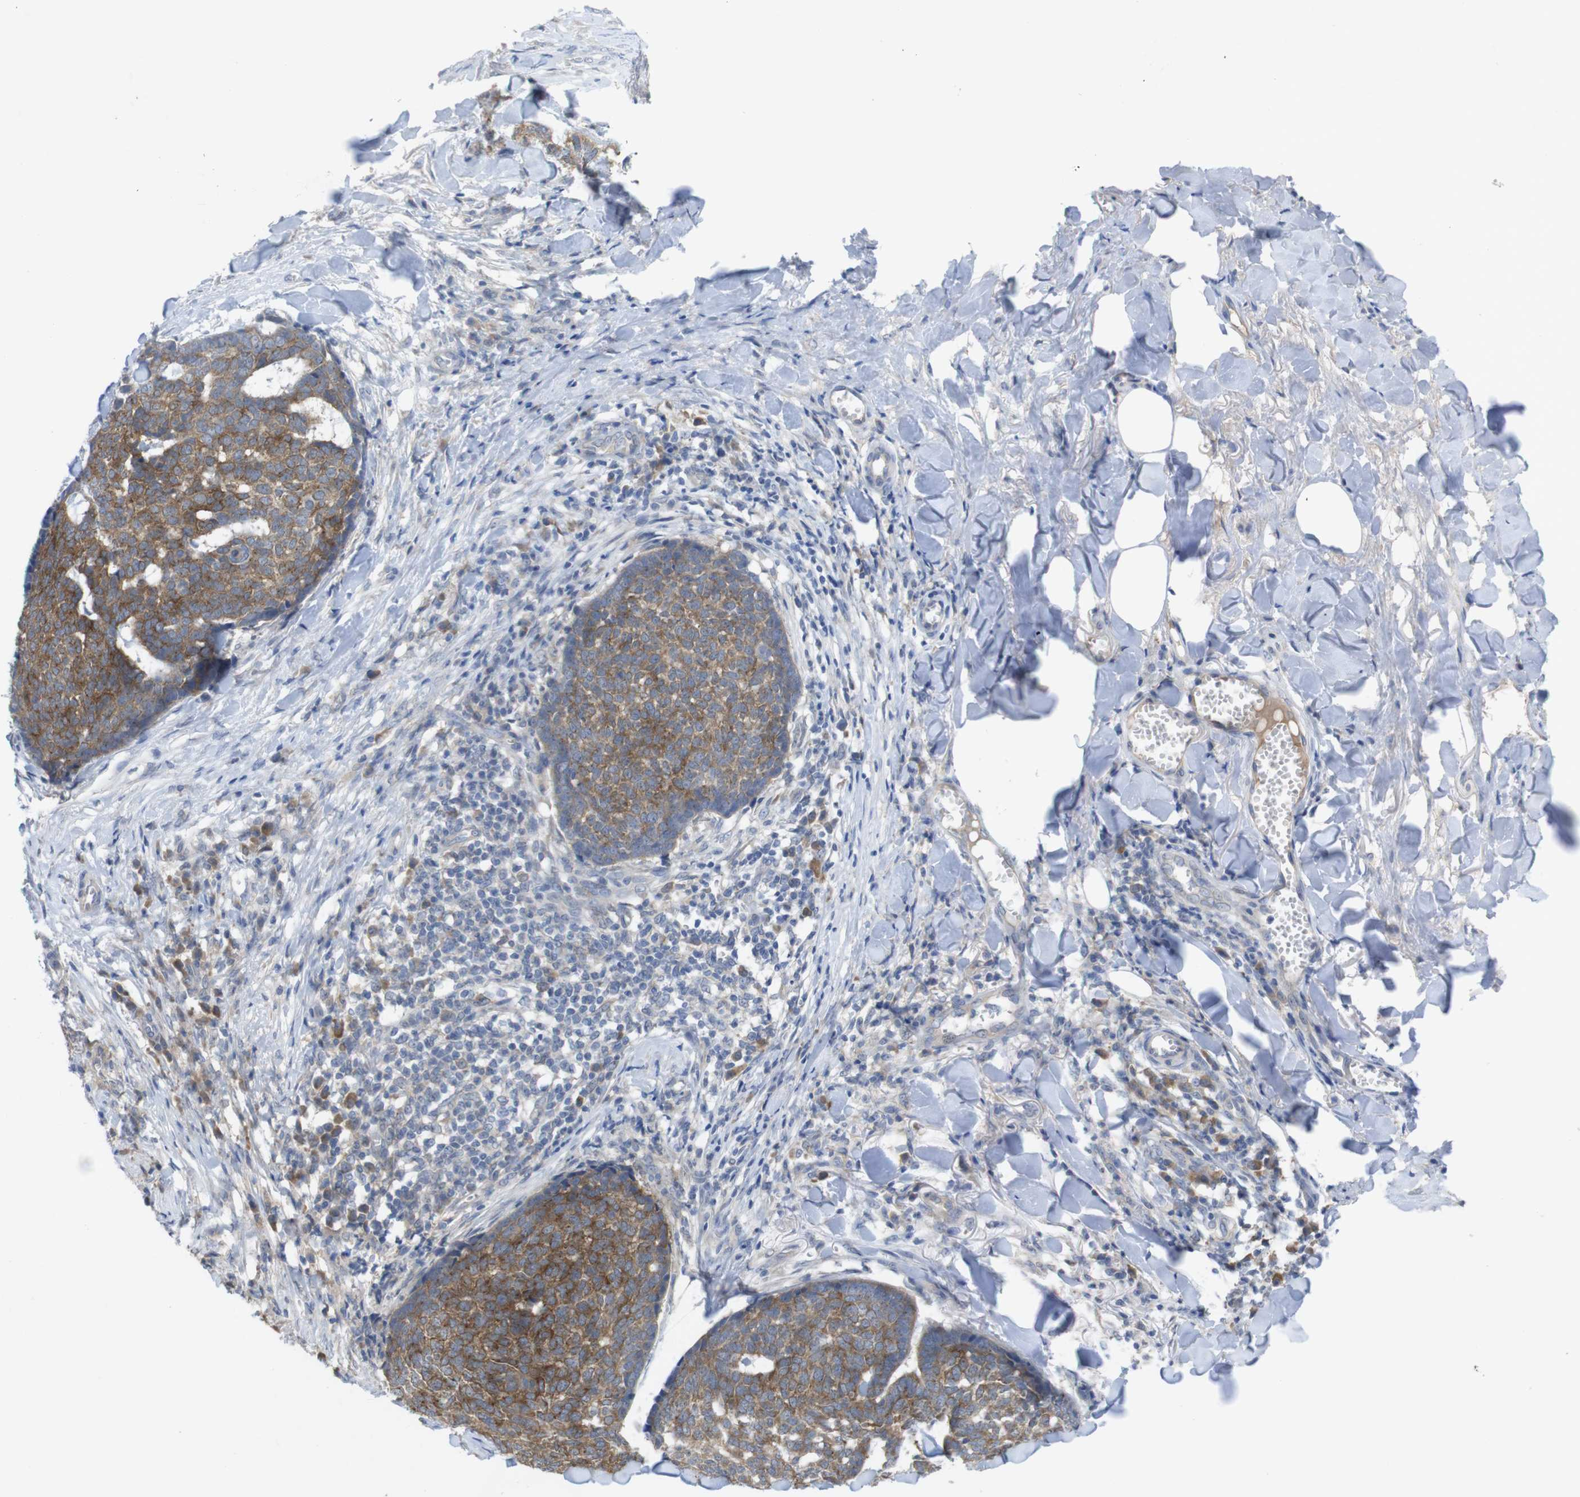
{"staining": {"intensity": "moderate", "quantity": ">75%", "location": "cytoplasmic/membranous"}, "tissue": "skin cancer", "cell_type": "Tumor cells", "image_type": "cancer", "snomed": [{"axis": "morphology", "description": "Basal cell carcinoma"}, {"axis": "topography", "description": "Skin"}], "caption": "A histopathology image showing moderate cytoplasmic/membranous positivity in approximately >75% of tumor cells in basal cell carcinoma (skin), as visualized by brown immunohistochemical staining.", "gene": "BCAR3", "patient": {"sex": "male", "age": 84}}